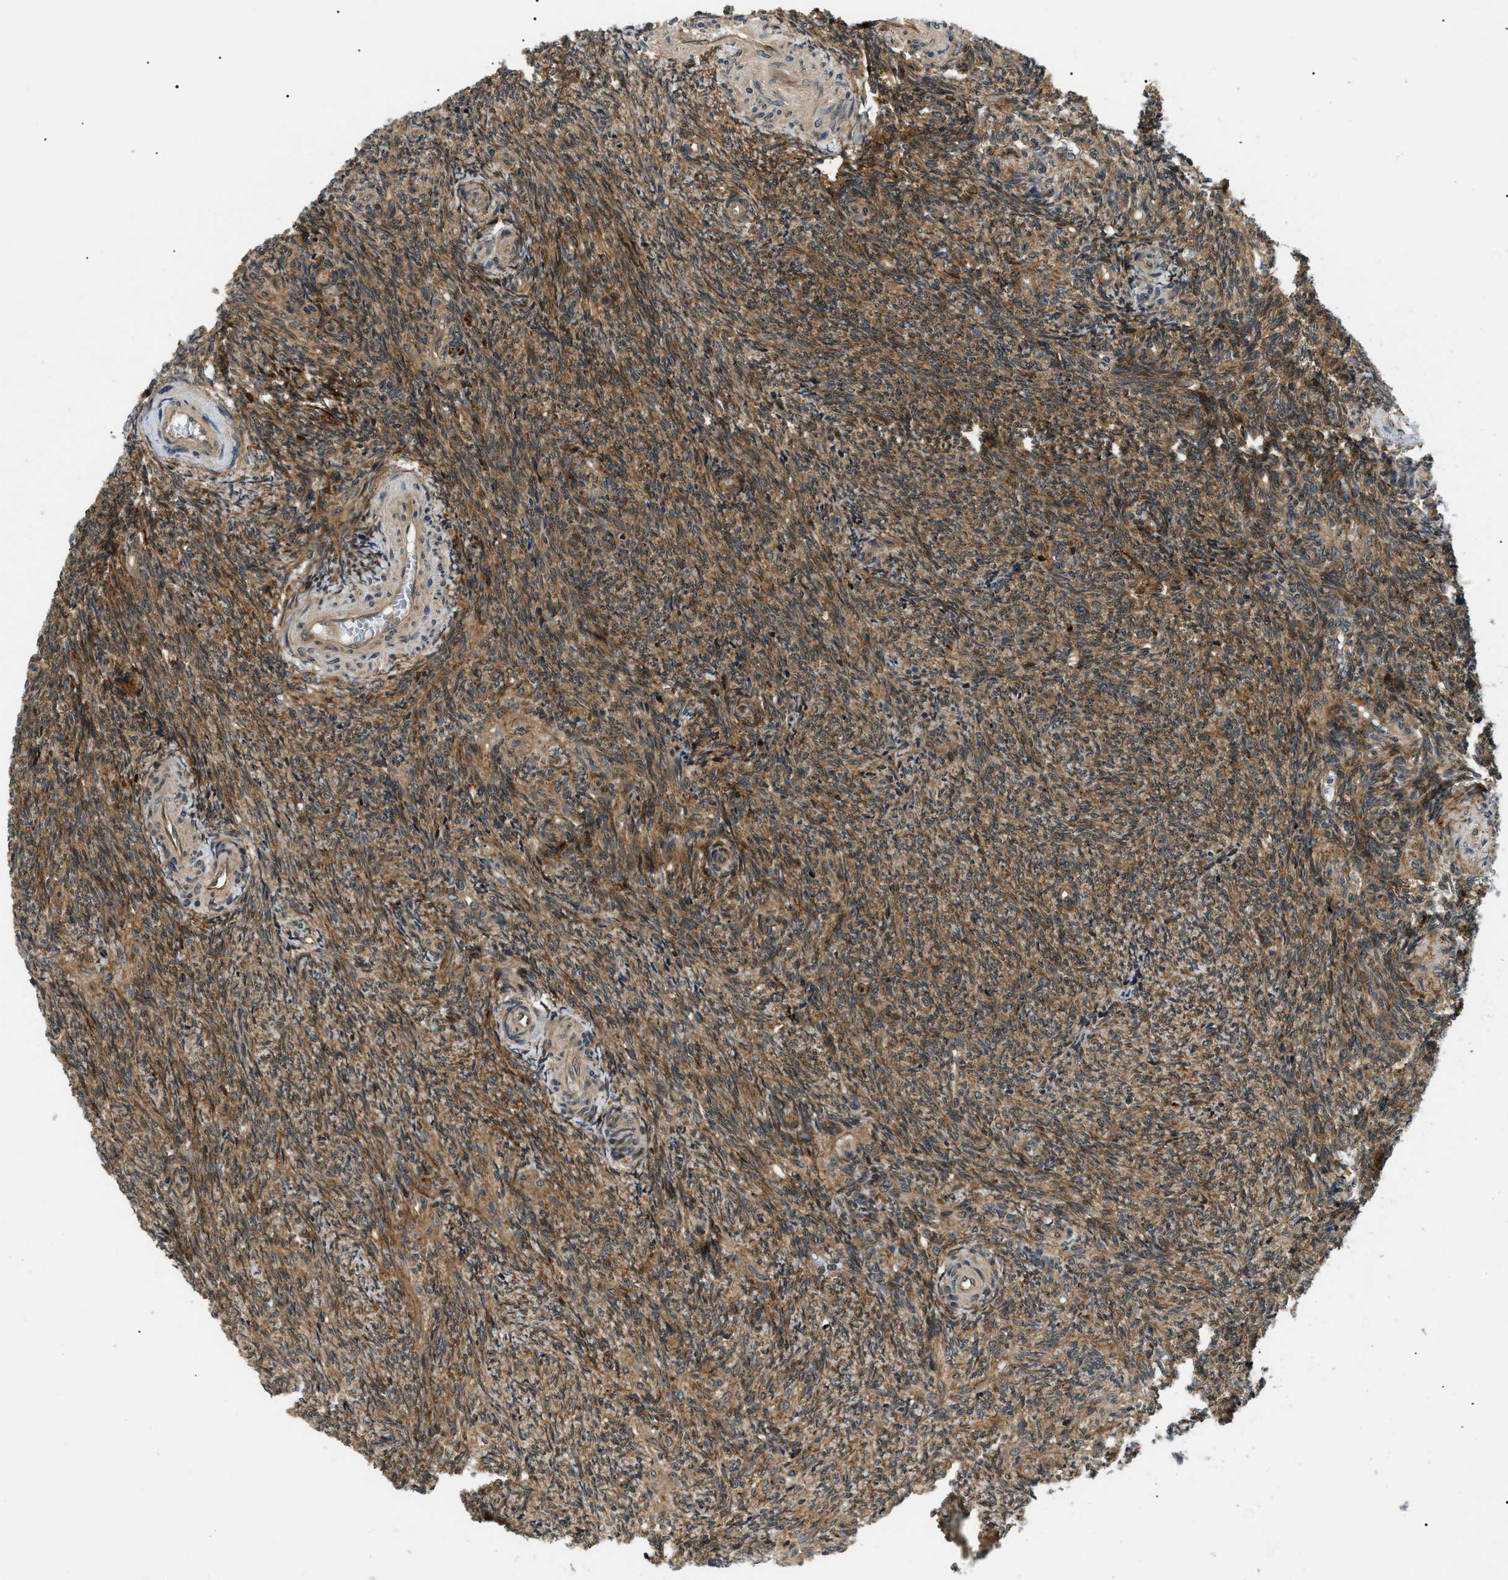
{"staining": {"intensity": "strong", "quantity": ">75%", "location": "cytoplasmic/membranous"}, "tissue": "ovary", "cell_type": "Follicle cells", "image_type": "normal", "snomed": [{"axis": "morphology", "description": "Normal tissue, NOS"}, {"axis": "topography", "description": "Ovary"}], "caption": "Ovary stained with immunohistochemistry displays strong cytoplasmic/membranous expression in approximately >75% of follicle cells. (DAB IHC with brightfield microscopy, high magnification).", "gene": "ATP6AP1", "patient": {"sex": "female", "age": 41}}